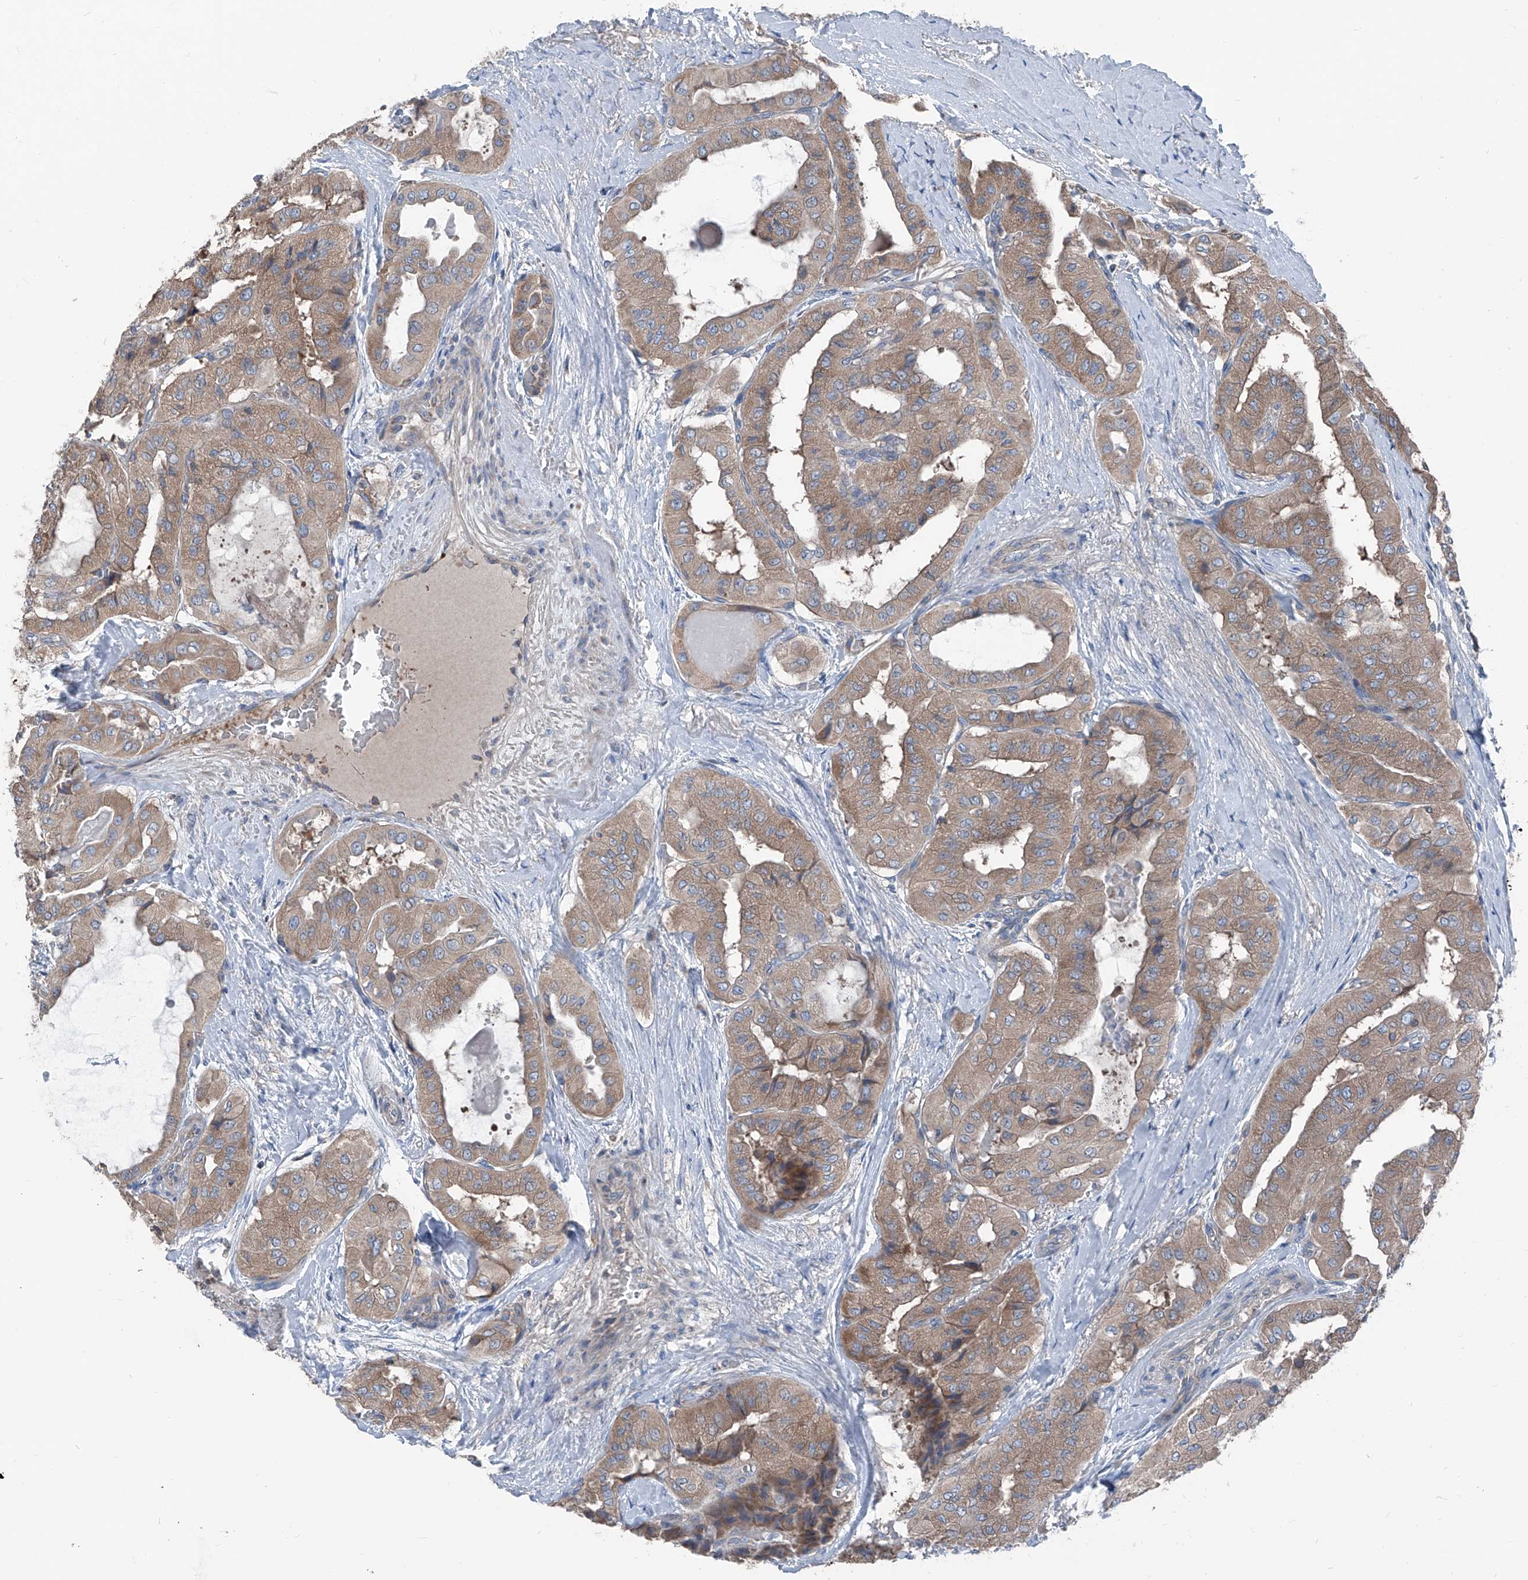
{"staining": {"intensity": "moderate", "quantity": ">75%", "location": "cytoplasmic/membranous"}, "tissue": "thyroid cancer", "cell_type": "Tumor cells", "image_type": "cancer", "snomed": [{"axis": "morphology", "description": "Papillary adenocarcinoma, NOS"}, {"axis": "topography", "description": "Thyroid gland"}], "caption": "A micrograph of human thyroid cancer (papillary adenocarcinoma) stained for a protein displays moderate cytoplasmic/membranous brown staining in tumor cells. (Stains: DAB (3,3'-diaminobenzidine) in brown, nuclei in blue, Microscopy: brightfield microscopy at high magnification).", "gene": "GPAT3", "patient": {"sex": "female", "age": 59}}